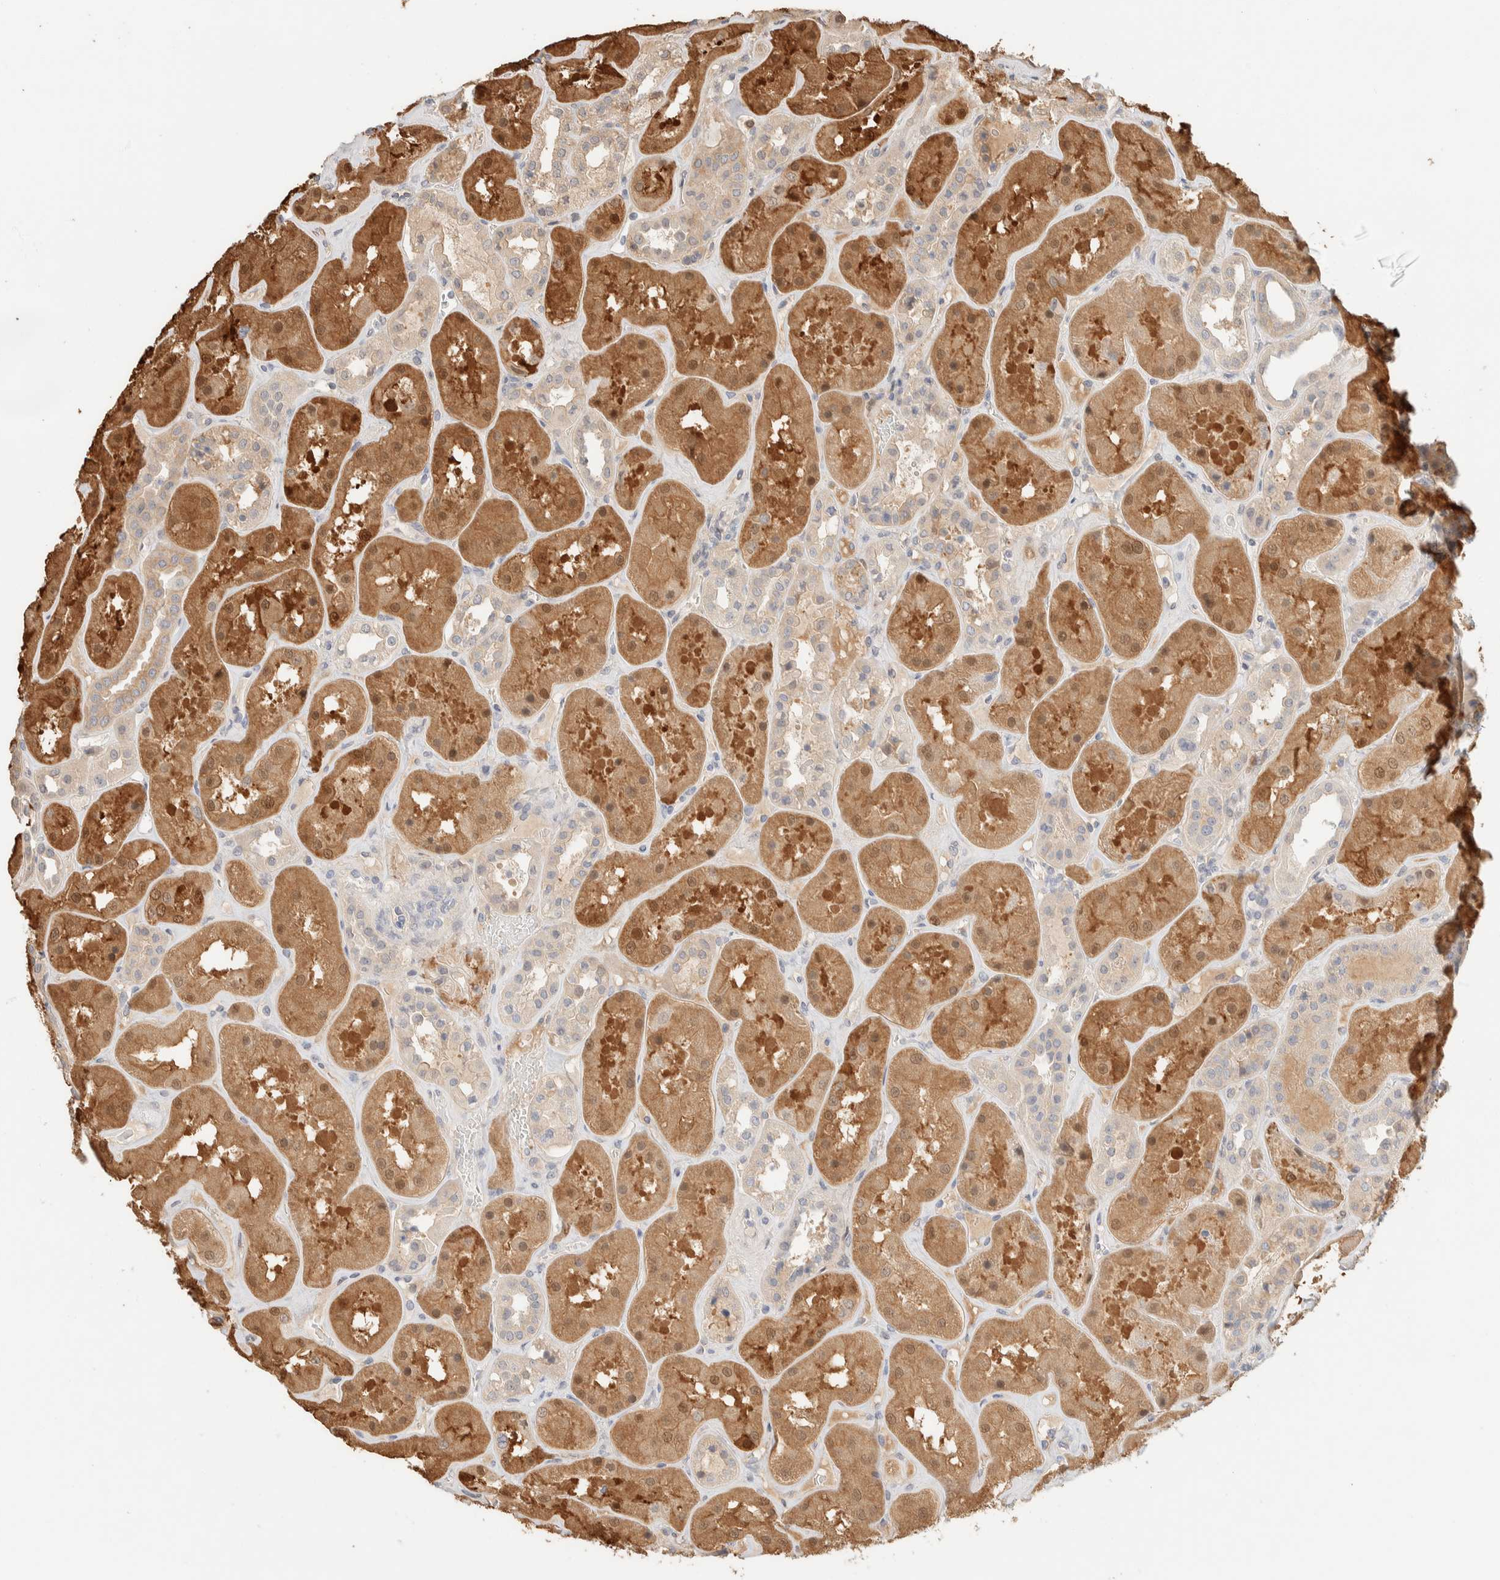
{"staining": {"intensity": "negative", "quantity": "none", "location": "none"}, "tissue": "kidney", "cell_type": "Cells in glomeruli", "image_type": "normal", "snomed": [{"axis": "morphology", "description": "Normal tissue, NOS"}, {"axis": "topography", "description": "Kidney"}], "caption": "A micrograph of kidney stained for a protein exhibits no brown staining in cells in glomeruli.", "gene": "SETD4", "patient": {"sex": "male", "age": 70}}